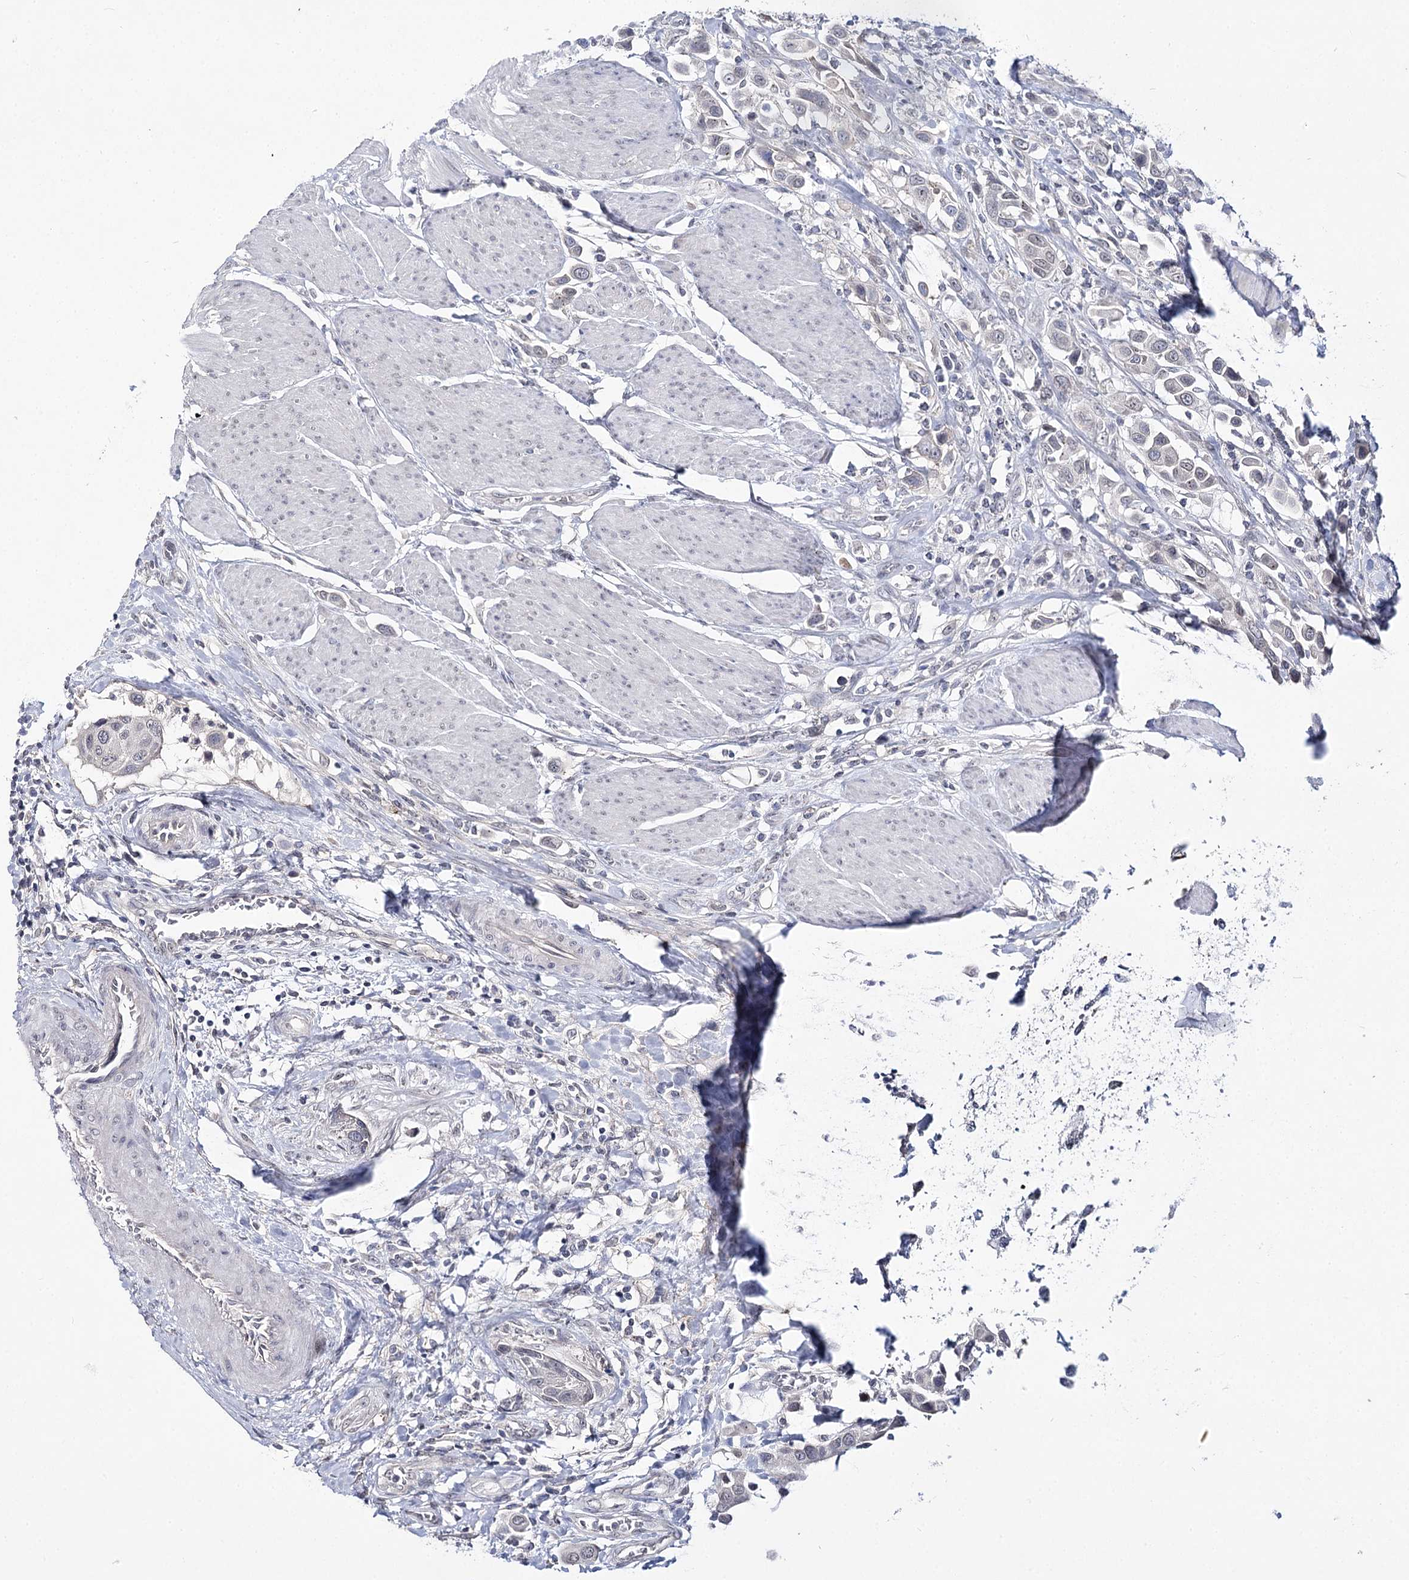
{"staining": {"intensity": "negative", "quantity": "none", "location": "none"}, "tissue": "urothelial cancer", "cell_type": "Tumor cells", "image_type": "cancer", "snomed": [{"axis": "morphology", "description": "Urothelial carcinoma, High grade"}, {"axis": "topography", "description": "Urinary bladder"}], "caption": "Immunohistochemistry micrograph of neoplastic tissue: urothelial cancer stained with DAB (3,3'-diaminobenzidine) demonstrates no significant protein staining in tumor cells. (Stains: DAB (3,3'-diaminobenzidine) IHC with hematoxylin counter stain, Microscopy: brightfield microscopy at high magnification).", "gene": "ATP10B", "patient": {"sex": "male", "age": 50}}